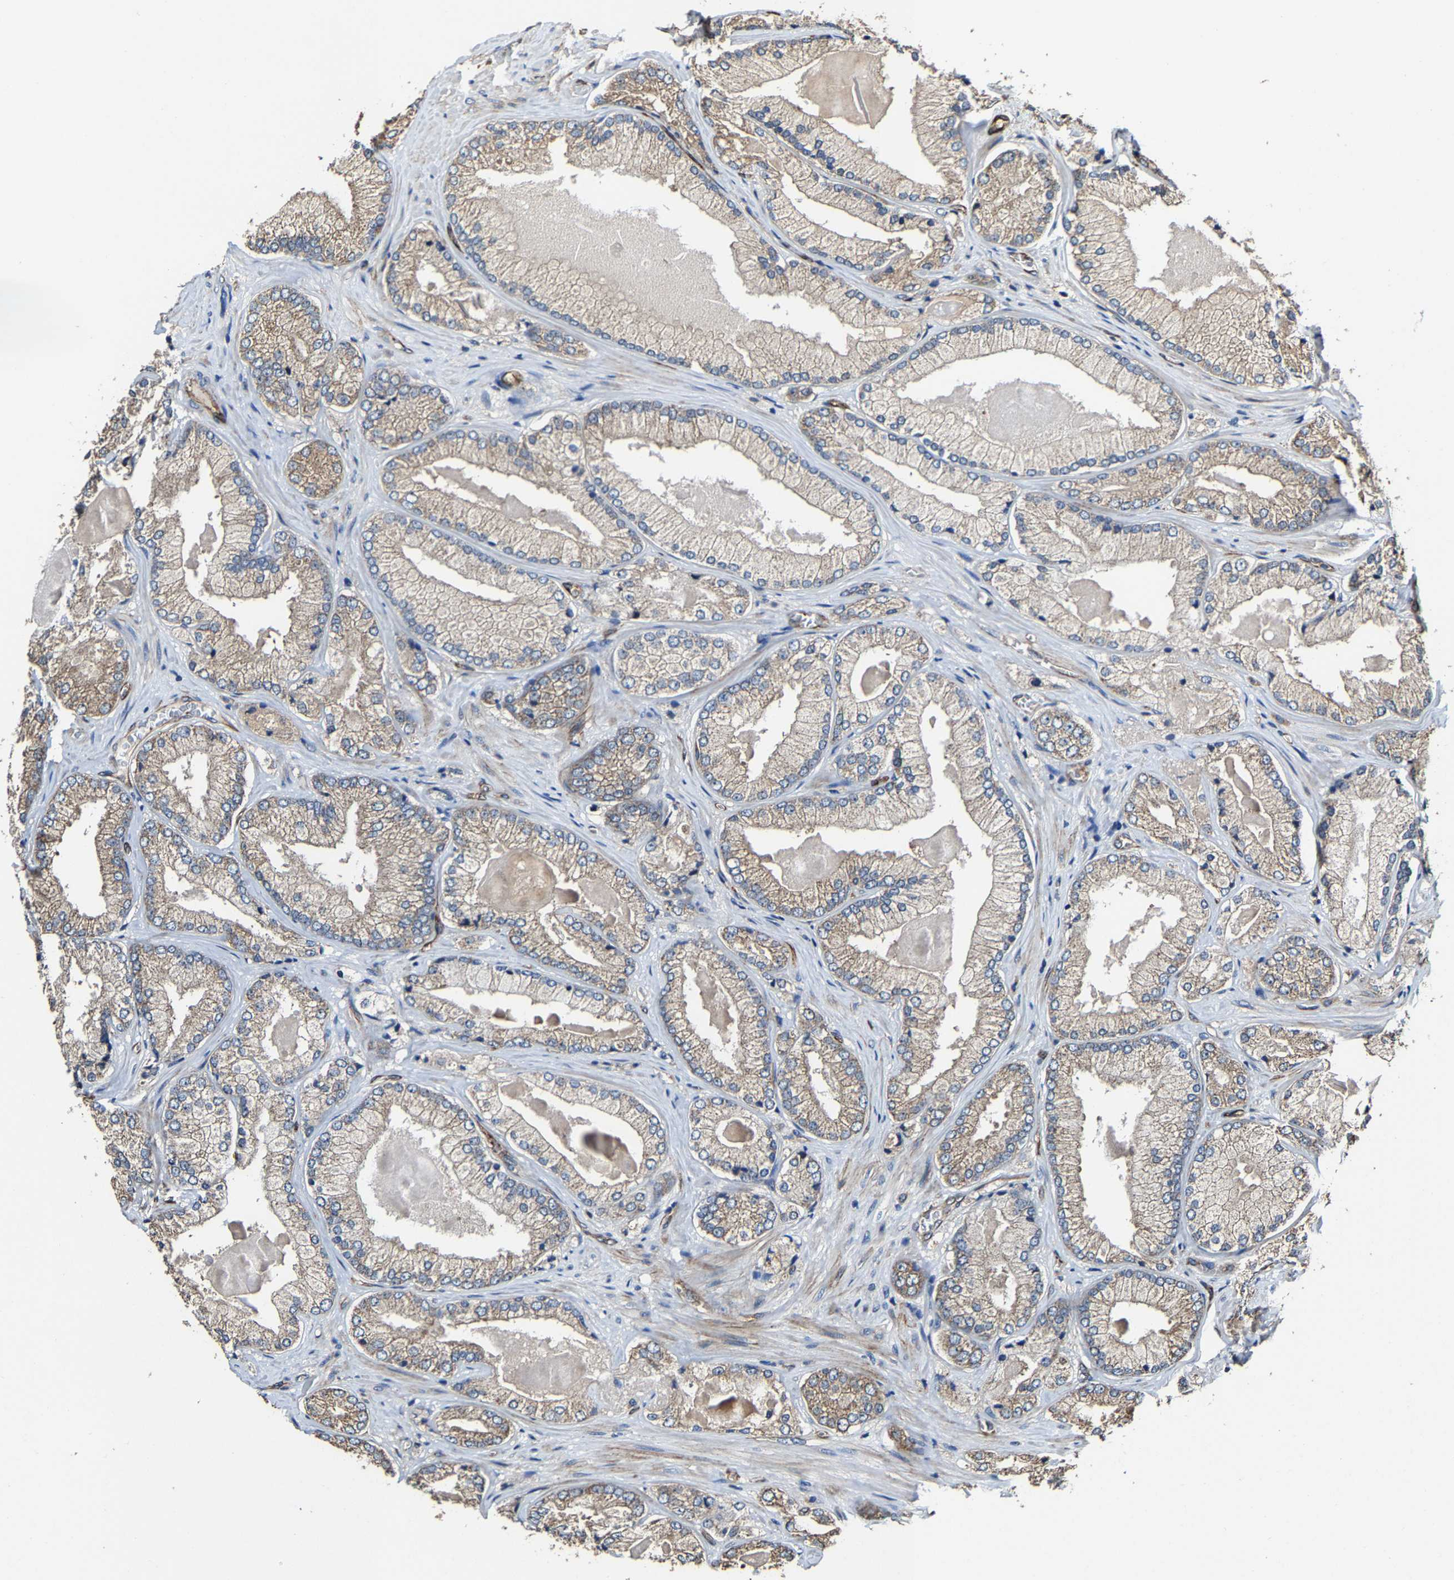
{"staining": {"intensity": "weak", "quantity": ">75%", "location": "cytoplasmic/membranous"}, "tissue": "prostate cancer", "cell_type": "Tumor cells", "image_type": "cancer", "snomed": [{"axis": "morphology", "description": "Adenocarcinoma, Low grade"}, {"axis": "topography", "description": "Prostate"}], "caption": "Protein analysis of prostate cancer tissue shows weak cytoplasmic/membranous expression in about >75% of tumor cells.", "gene": "GFRA3", "patient": {"sex": "male", "age": 65}}